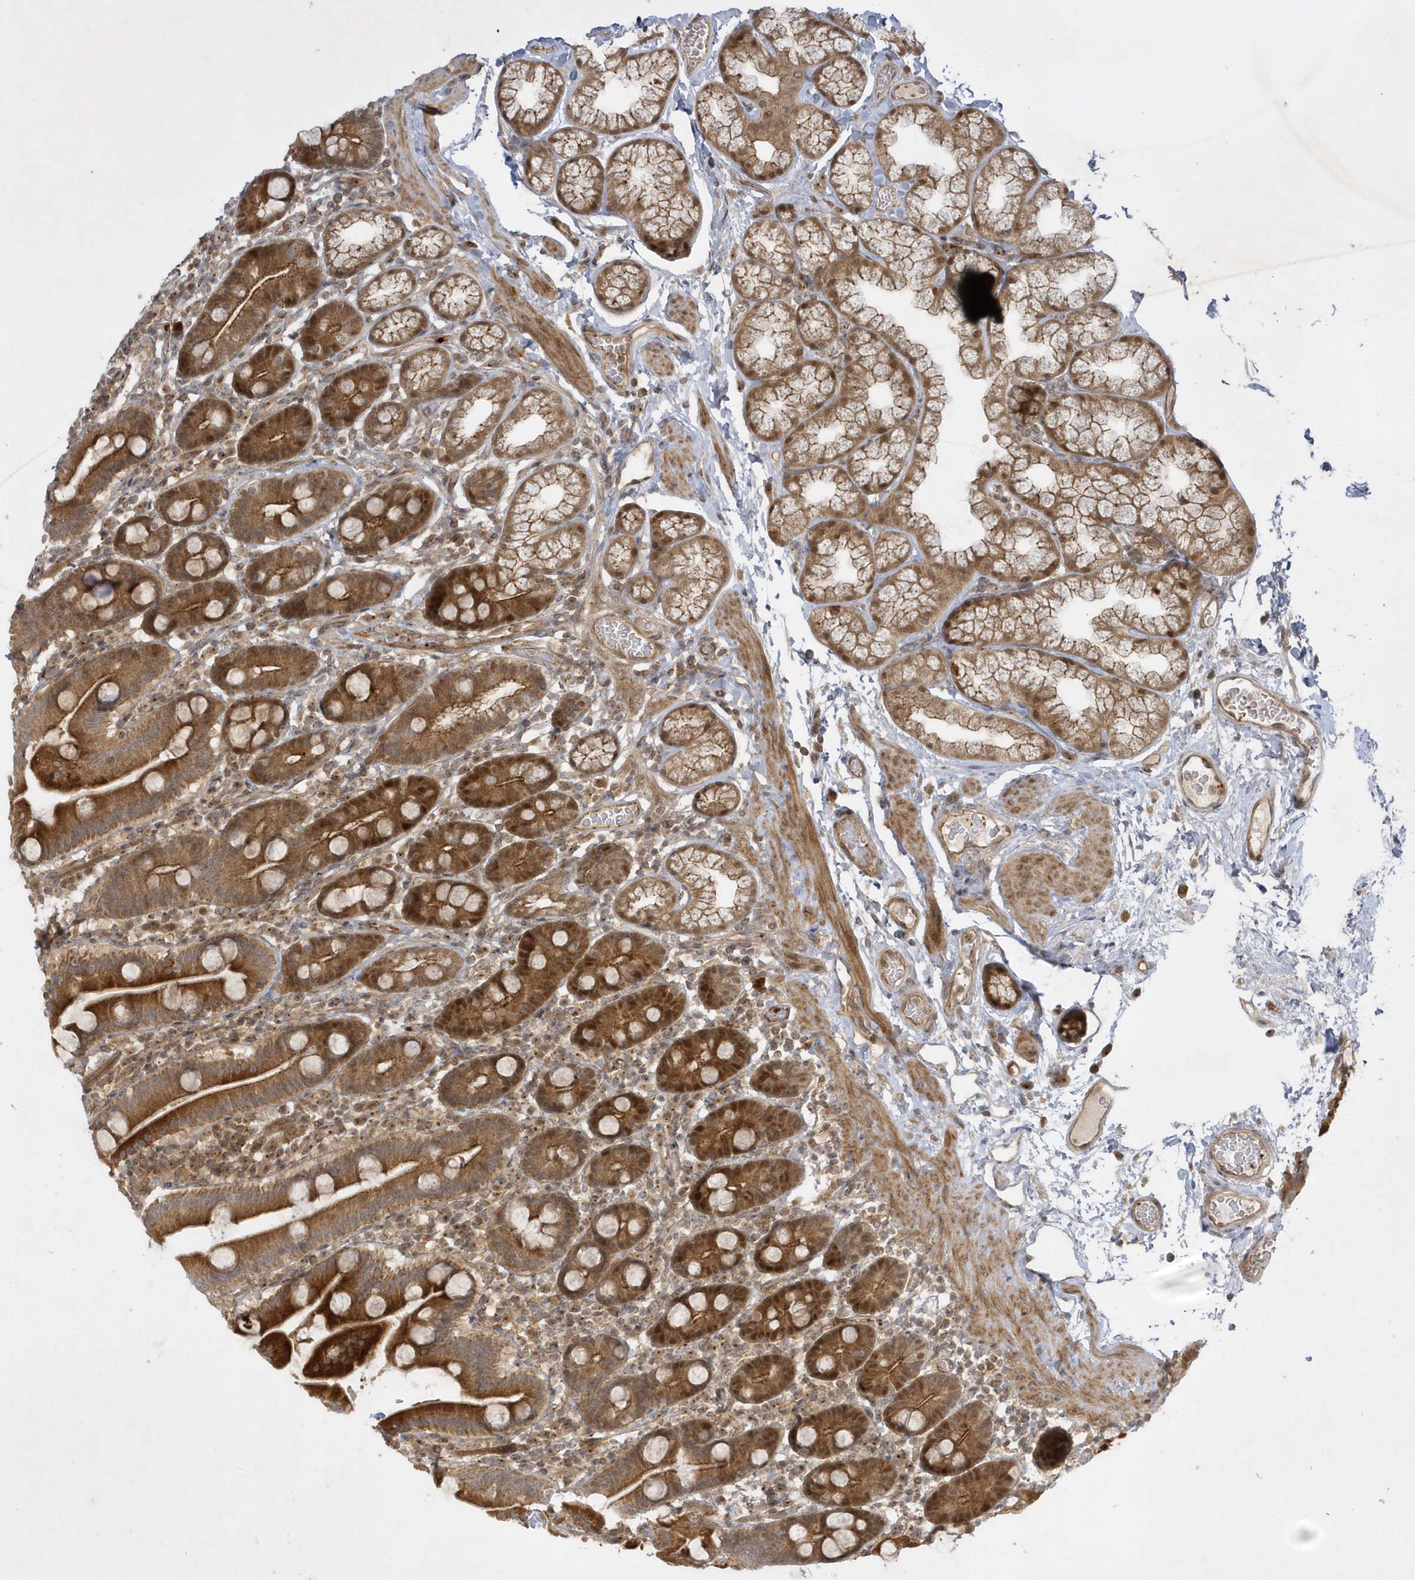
{"staining": {"intensity": "strong", "quantity": ">75%", "location": "cytoplasmic/membranous,nuclear"}, "tissue": "duodenum", "cell_type": "Glandular cells", "image_type": "normal", "snomed": [{"axis": "morphology", "description": "Normal tissue, NOS"}, {"axis": "topography", "description": "Duodenum"}], "caption": "IHC micrograph of normal human duodenum stained for a protein (brown), which displays high levels of strong cytoplasmic/membranous,nuclear staining in approximately >75% of glandular cells.", "gene": "NAF1", "patient": {"sex": "male", "age": 55}}